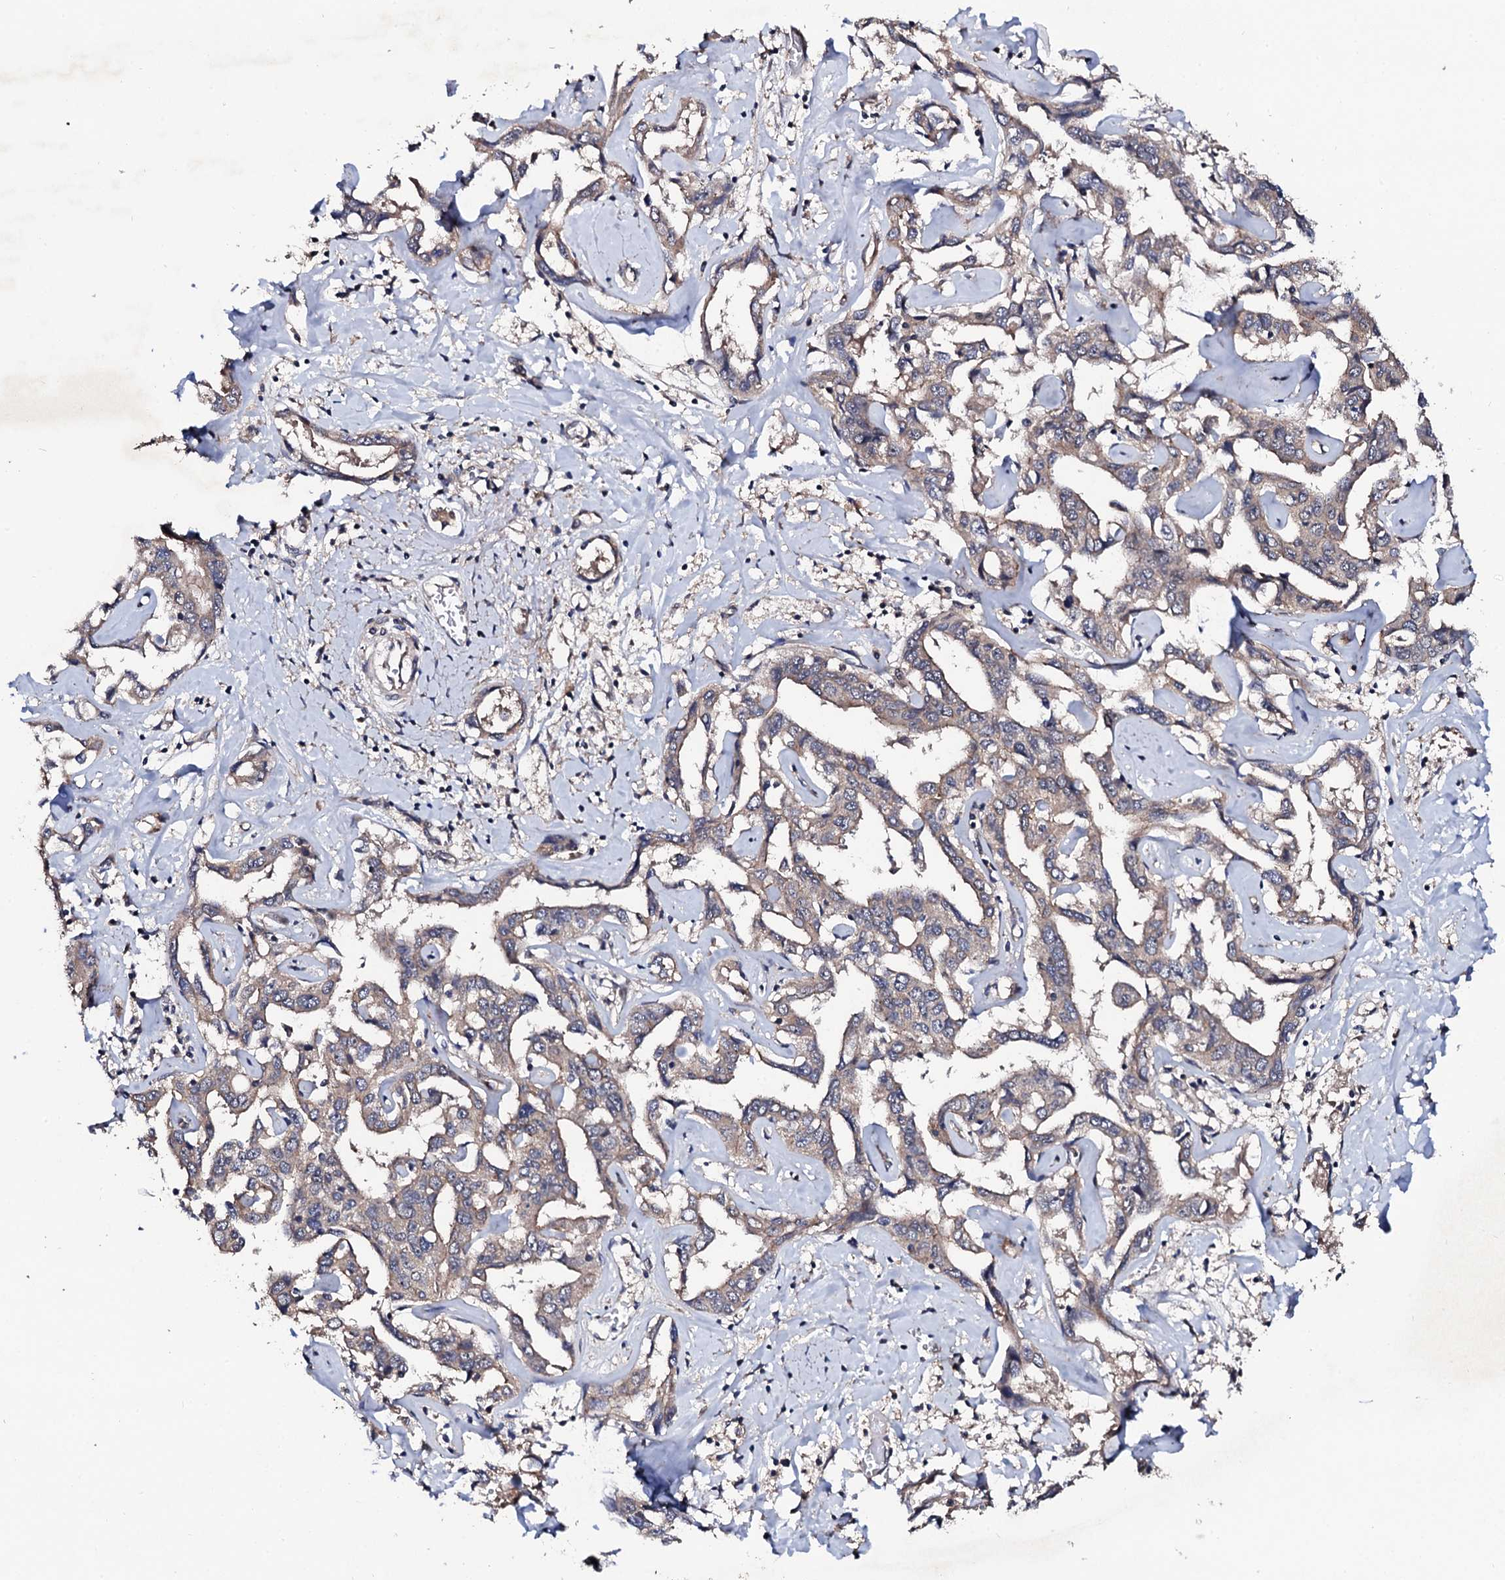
{"staining": {"intensity": "weak", "quantity": "25%-75%", "location": "cytoplasmic/membranous"}, "tissue": "liver cancer", "cell_type": "Tumor cells", "image_type": "cancer", "snomed": [{"axis": "morphology", "description": "Cholangiocarcinoma"}, {"axis": "topography", "description": "Liver"}], "caption": "Liver cancer (cholangiocarcinoma) stained for a protein reveals weak cytoplasmic/membranous positivity in tumor cells.", "gene": "IP6K1", "patient": {"sex": "male", "age": 59}}